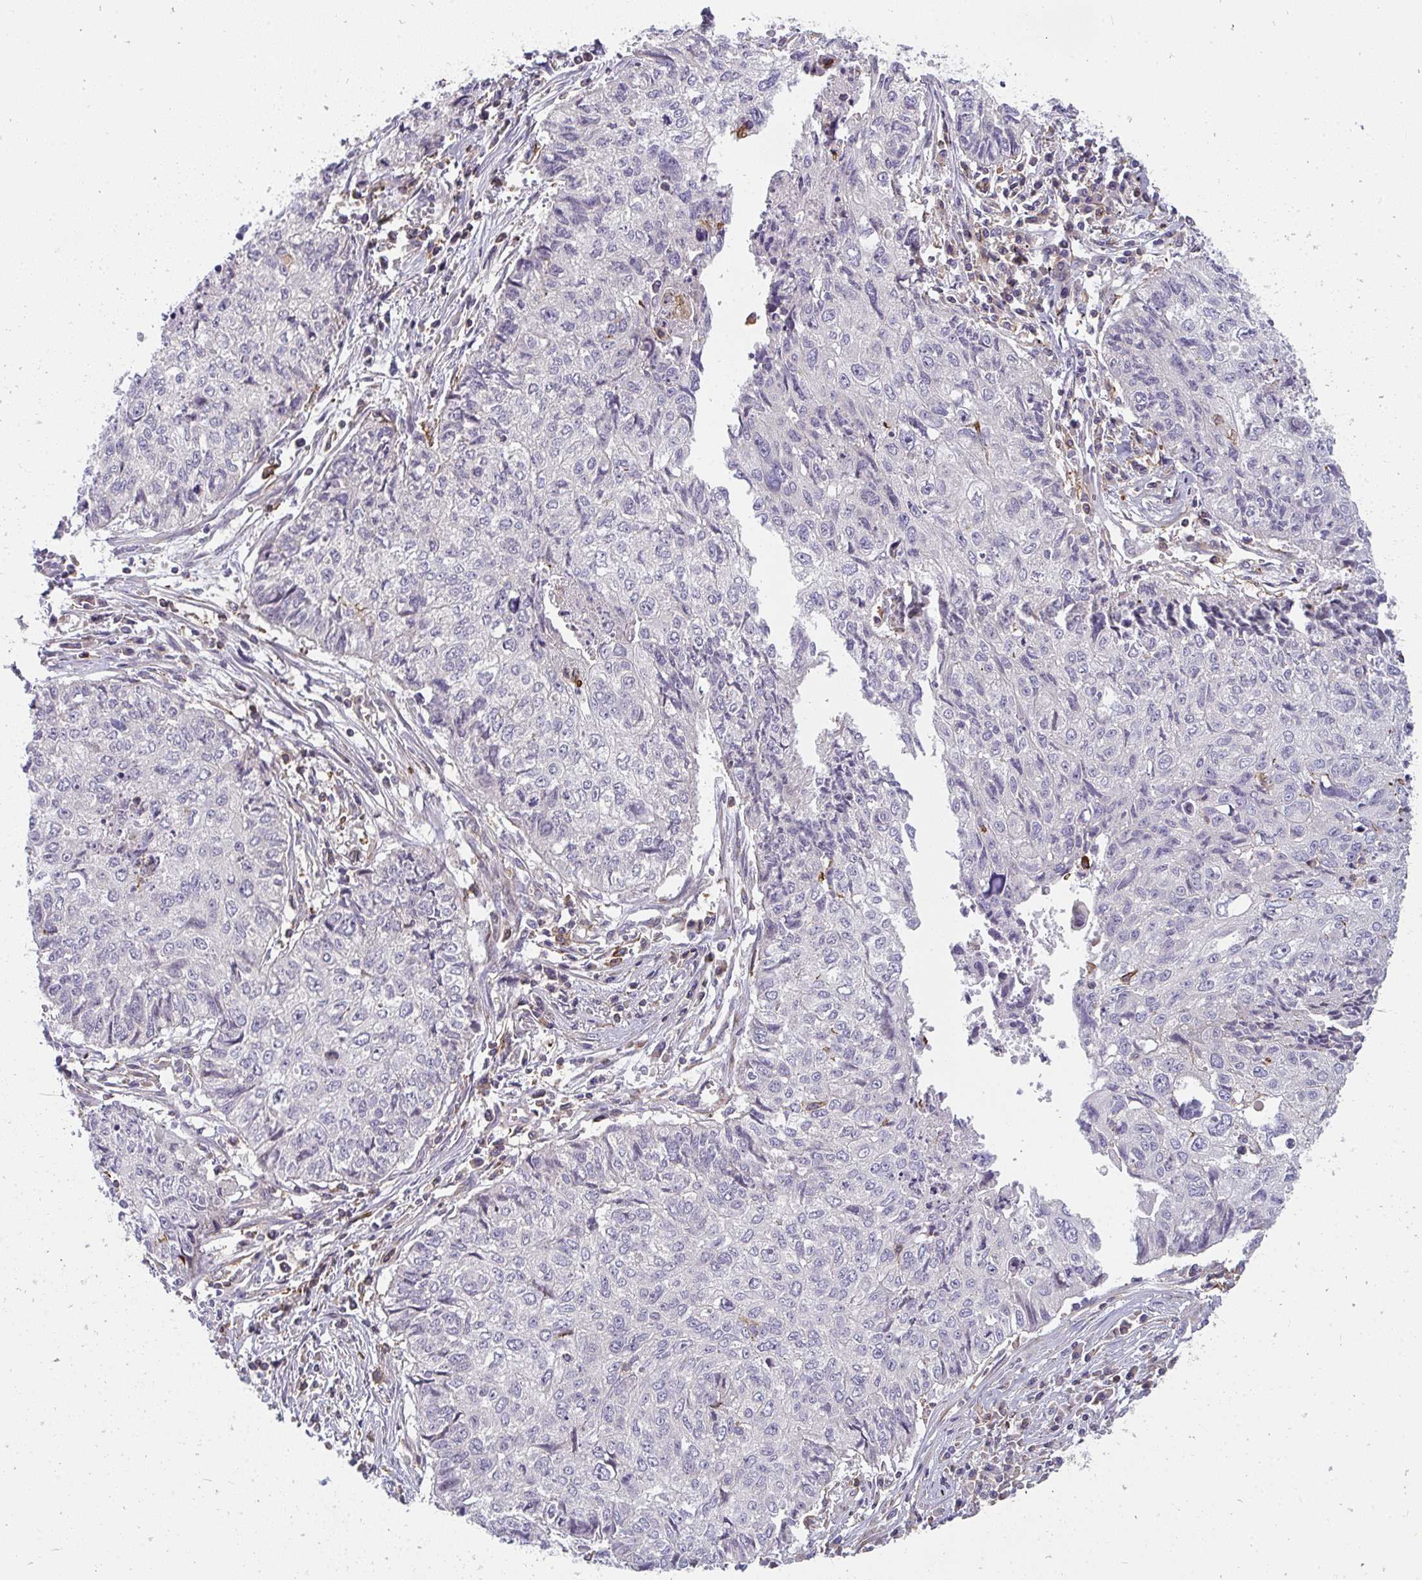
{"staining": {"intensity": "negative", "quantity": "none", "location": "none"}, "tissue": "lung cancer", "cell_type": "Tumor cells", "image_type": "cancer", "snomed": [{"axis": "morphology", "description": "Normal morphology"}, {"axis": "morphology", "description": "Aneuploidy"}, {"axis": "morphology", "description": "Squamous cell carcinoma, NOS"}, {"axis": "topography", "description": "Lymph node"}, {"axis": "topography", "description": "Lung"}], "caption": "Lung cancer was stained to show a protein in brown. There is no significant expression in tumor cells. Nuclei are stained in blue.", "gene": "CSF3R", "patient": {"sex": "female", "age": 76}}